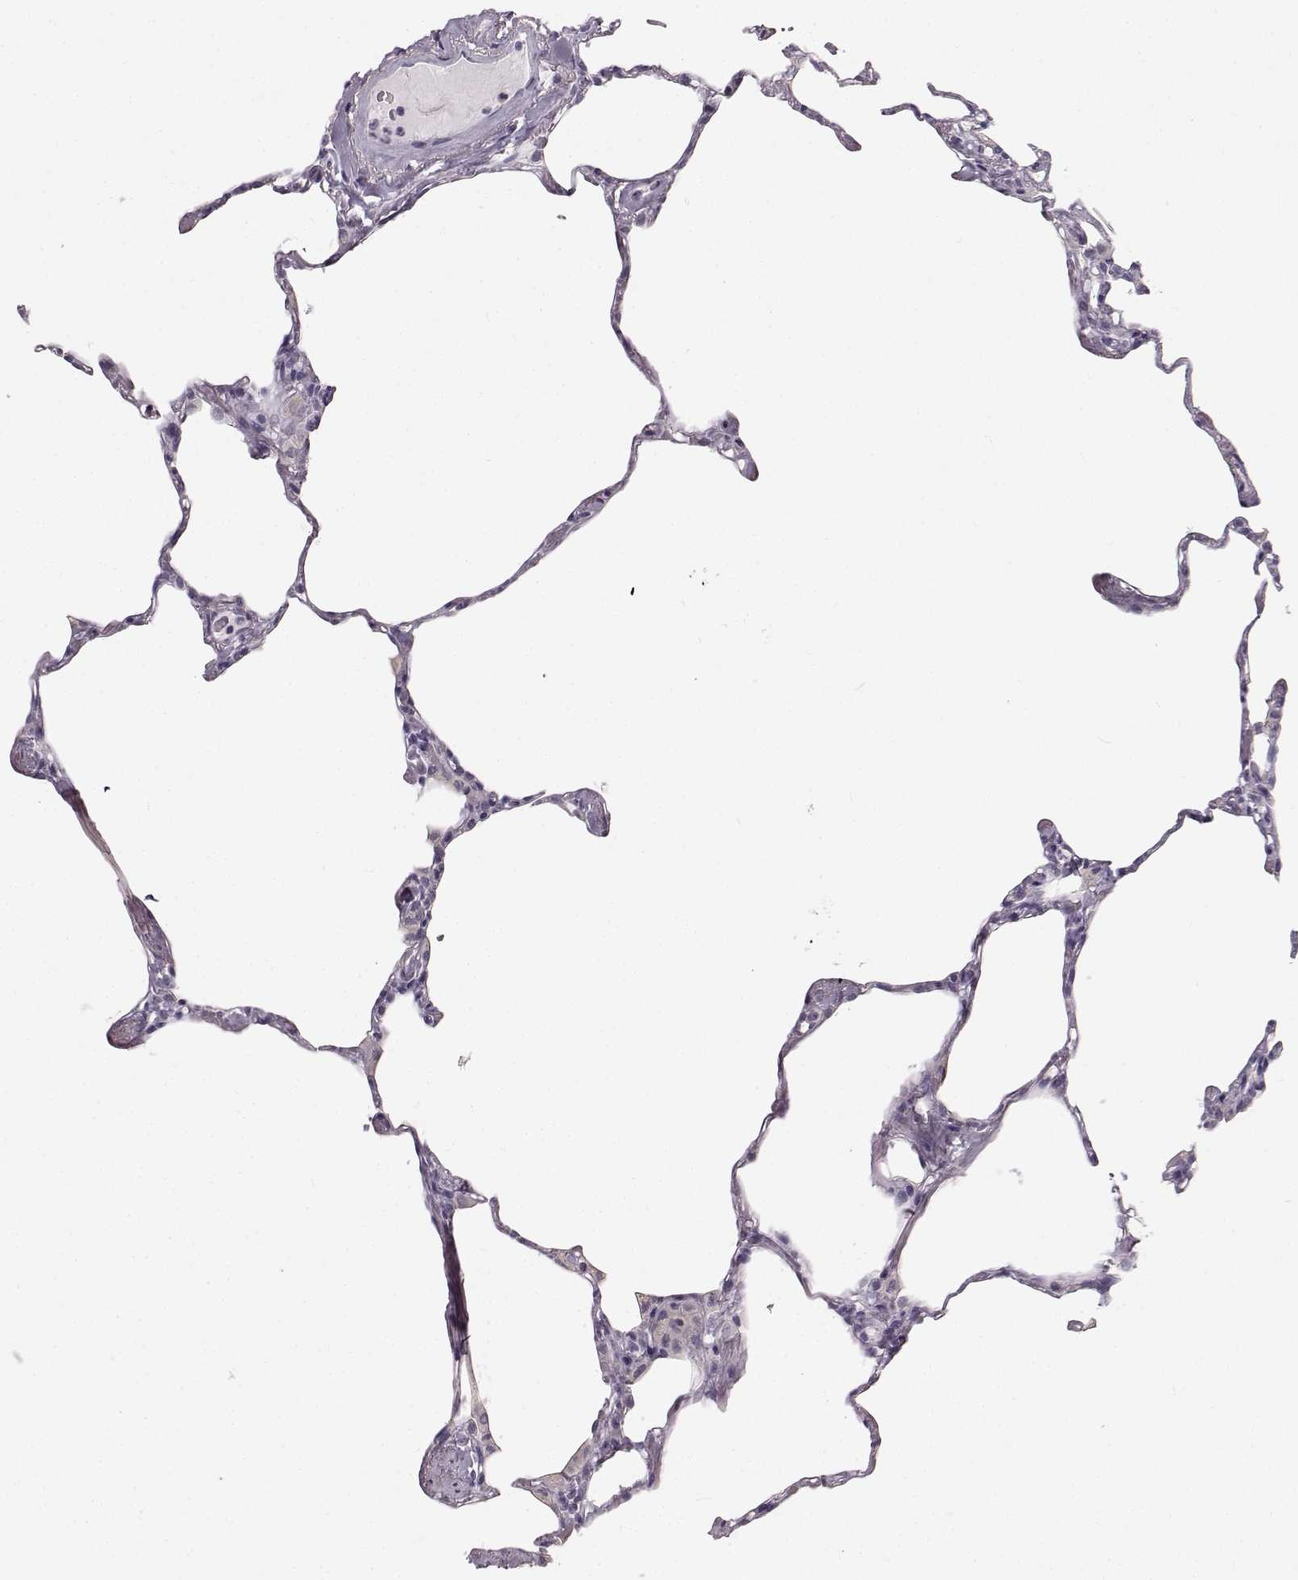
{"staining": {"intensity": "negative", "quantity": "none", "location": "none"}, "tissue": "lung", "cell_type": "Alveolar cells", "image_type": "normal", "snomed": [{"axis": "morphology", "description": "Normal tissue, NOS"}, {"axis": "topography", "description": "Lung"}], "caption": "Lung stained for a protein using IHC reveals no staining alveolar cells.", "gene": "OIP5", "patient": {"sex": "male", "age": 65}}